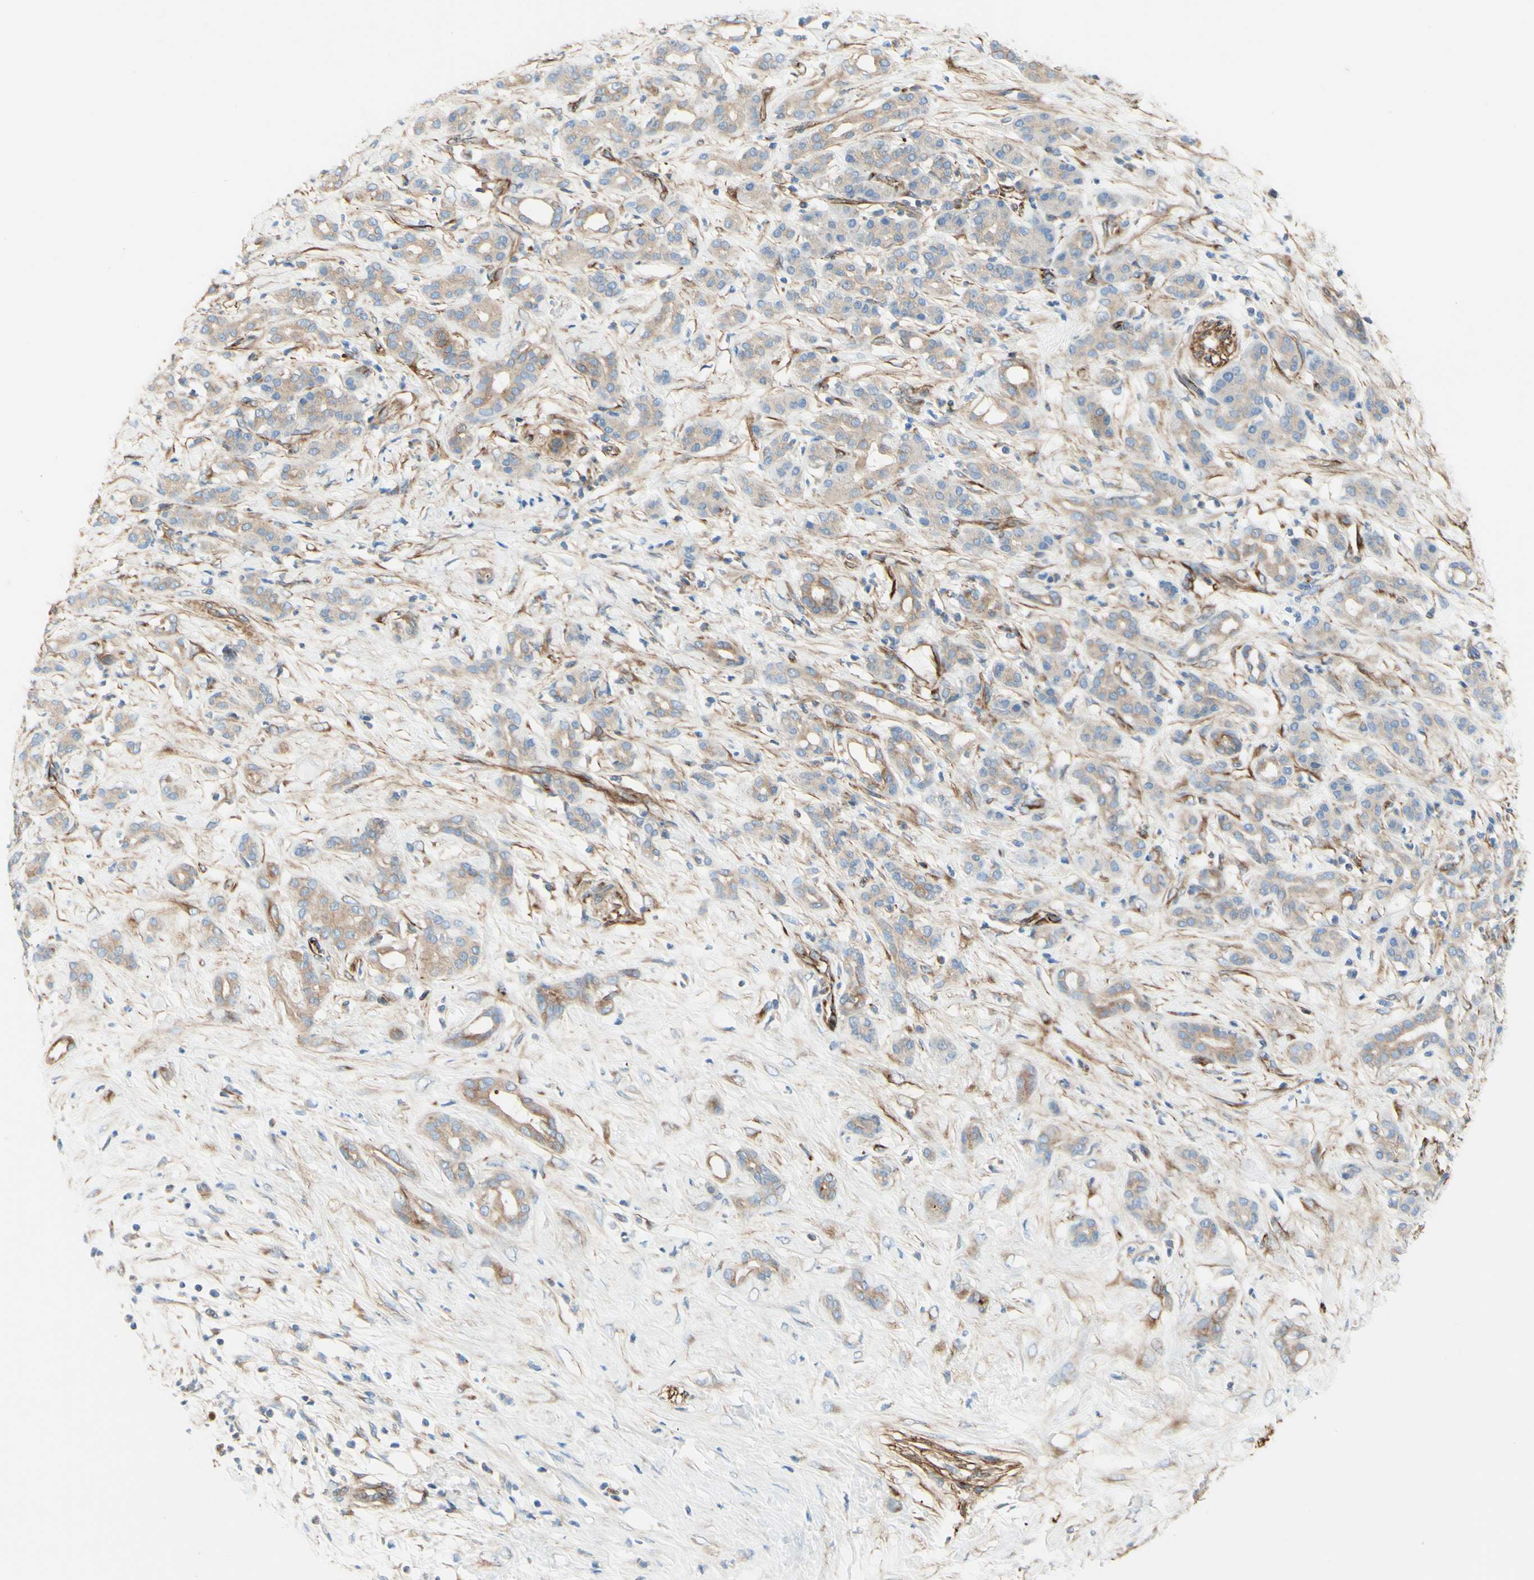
{"staining": {"intensity": "weak", "quantity": ">75%", "location": "cytoplasmic/membranous"}, "tissue": "pancreatic cancer", "cell_type": "Tumor cells", "image_type": "cancer", "snomed": [{"axis": "morphology", "description": "Adenocarcinoma, NOS"}, {"axis": "topography", "description": "Pancreas"}], "caption": "The image shows immunohistochemical staining of pancreatic cancer. There is weak cytoplasmic/membranous positivity is identified in approximately >75% of tumor cells.", "gene": "ENDOD1", "patient": {"sex": "male", "age": 41}}